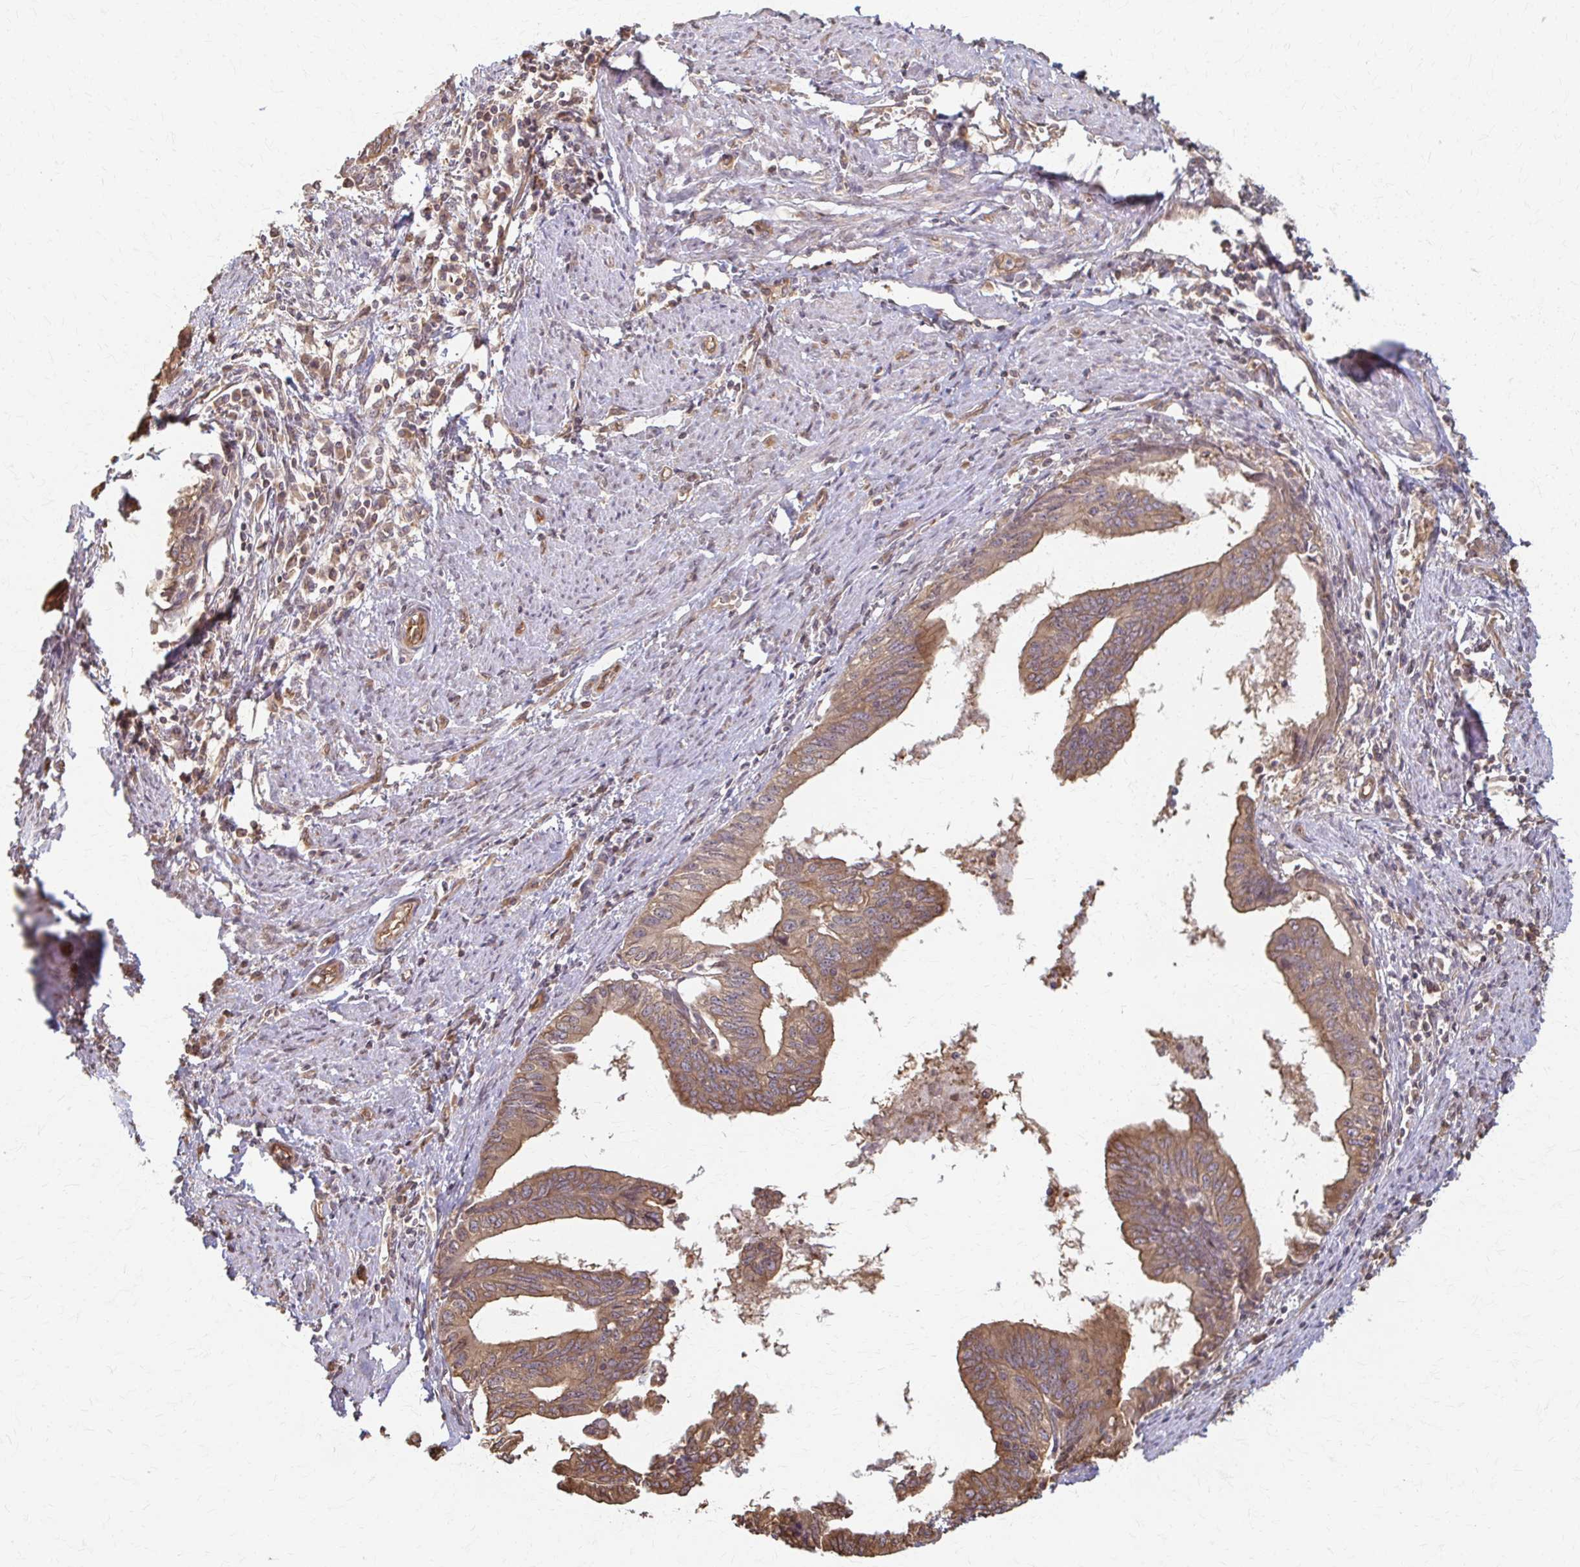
{"staining": {"intensity": "moderate", "quantity": ">75%", "location": "cytoplasmic/membranous"}, "tissue": "endometrial cancer", "cell_type": "Tumor cells", "image_type": "cancer", "snomed": [{"axis": "morphology", "description": "Adenocarcinoma, NOS"}, {"axis": "topography", "description": "Endometrium"}], "caption": "This is an image of immunohistochemistry (IHC) staining of endometrial cancer, which shows moderate positivity in the cytoplasmic/membranous of tumor cells.", "gene": "ARHGAP35", "patient": {"sex": "female", "age": 65}}